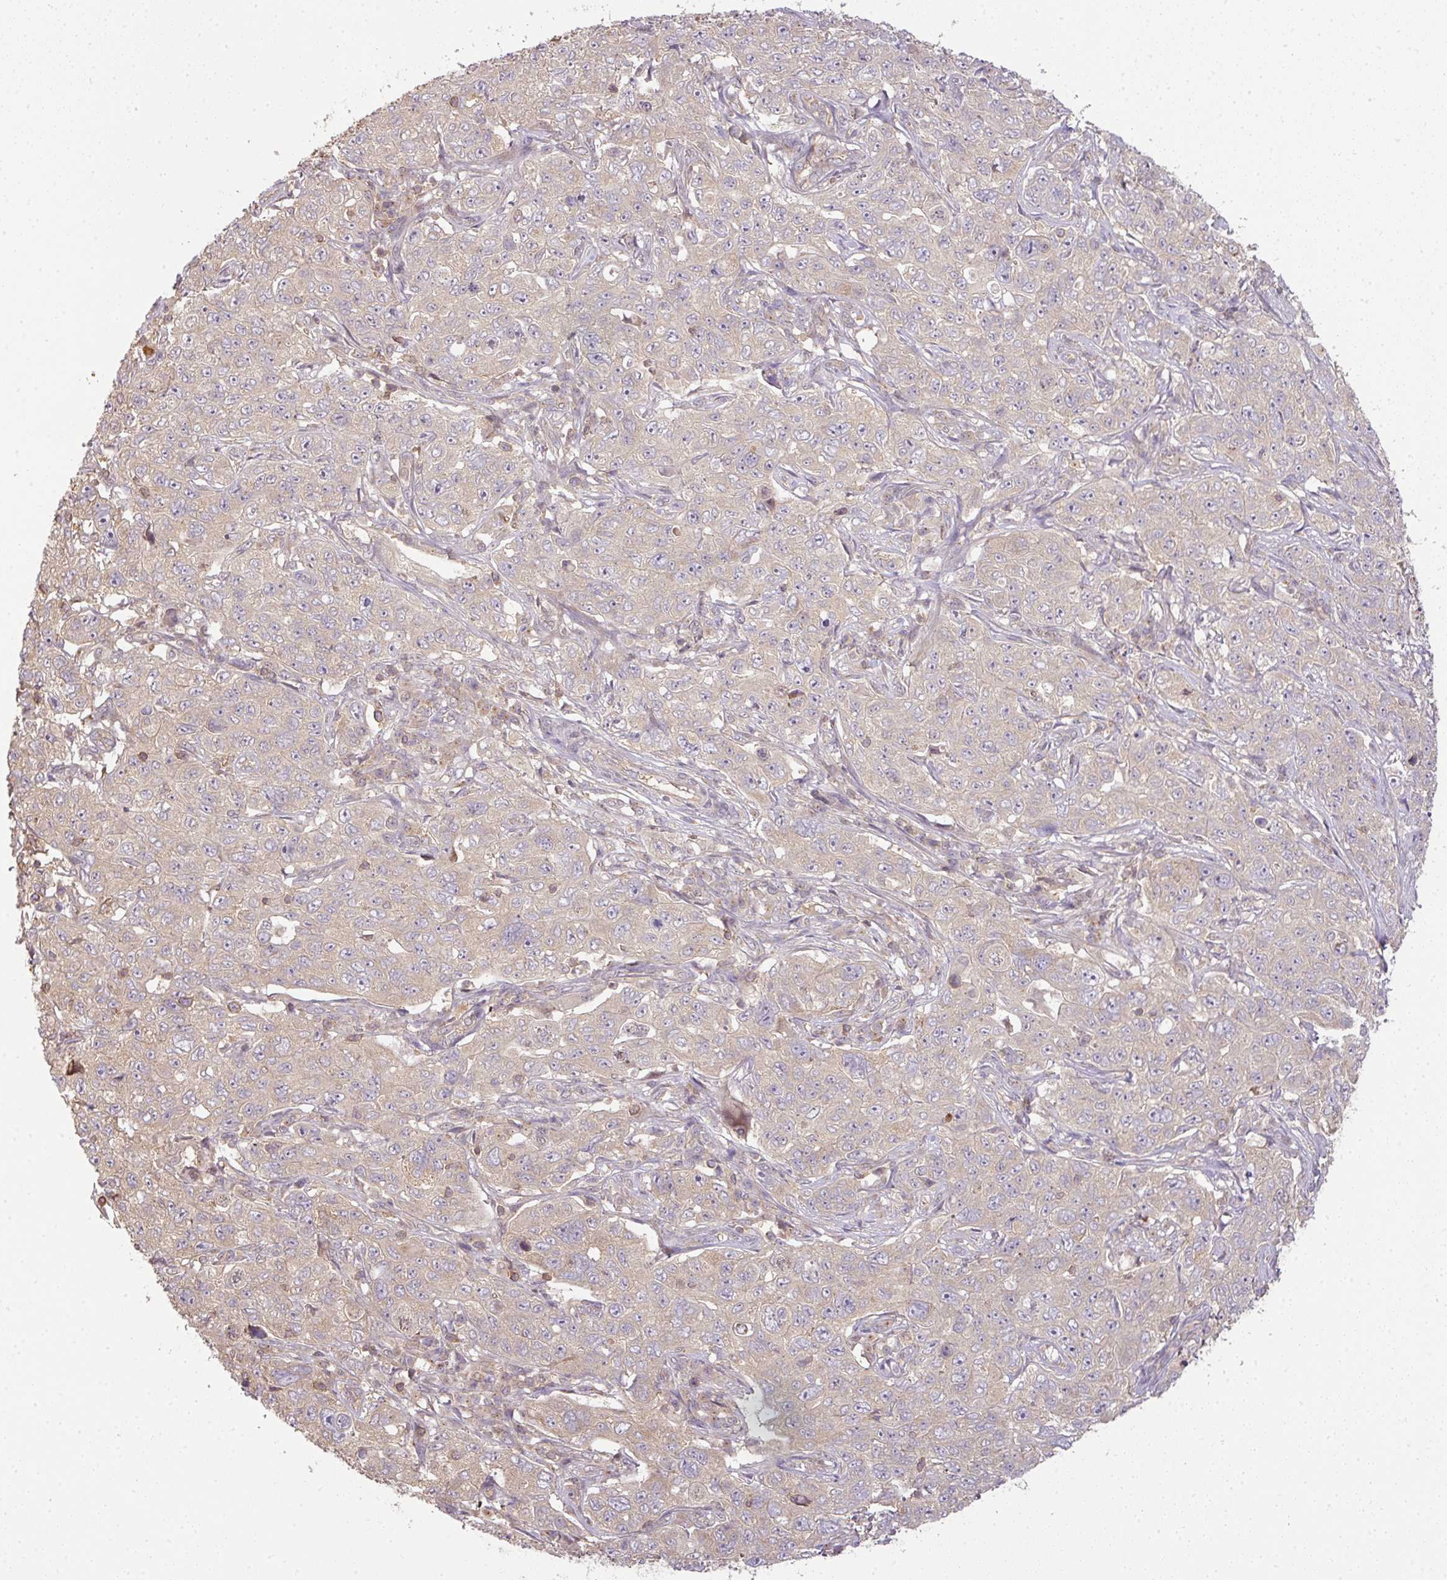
{"staining": {"intensity": "negative", "quantity": "none", "location": "none"}, "tissue": "pancreatic cancer", "cell_type": "Tumor cells", "image_type": "cancer", "snomed": [{"axis": "morphology", "description": "Adenocarcinoma, NOS"}, {"axis": "topography", "description": "Pancreas"}], "caption": "This micrograph is of pancreatic adenocarcinoma stained with immunohistochemistry (IHC) to label a protein in brown with the nuclei are counter-stained blue. There is no positivity in tumor cells.", "gene": "TCL1B", "patient": {"sex": "male", "age": 68}}